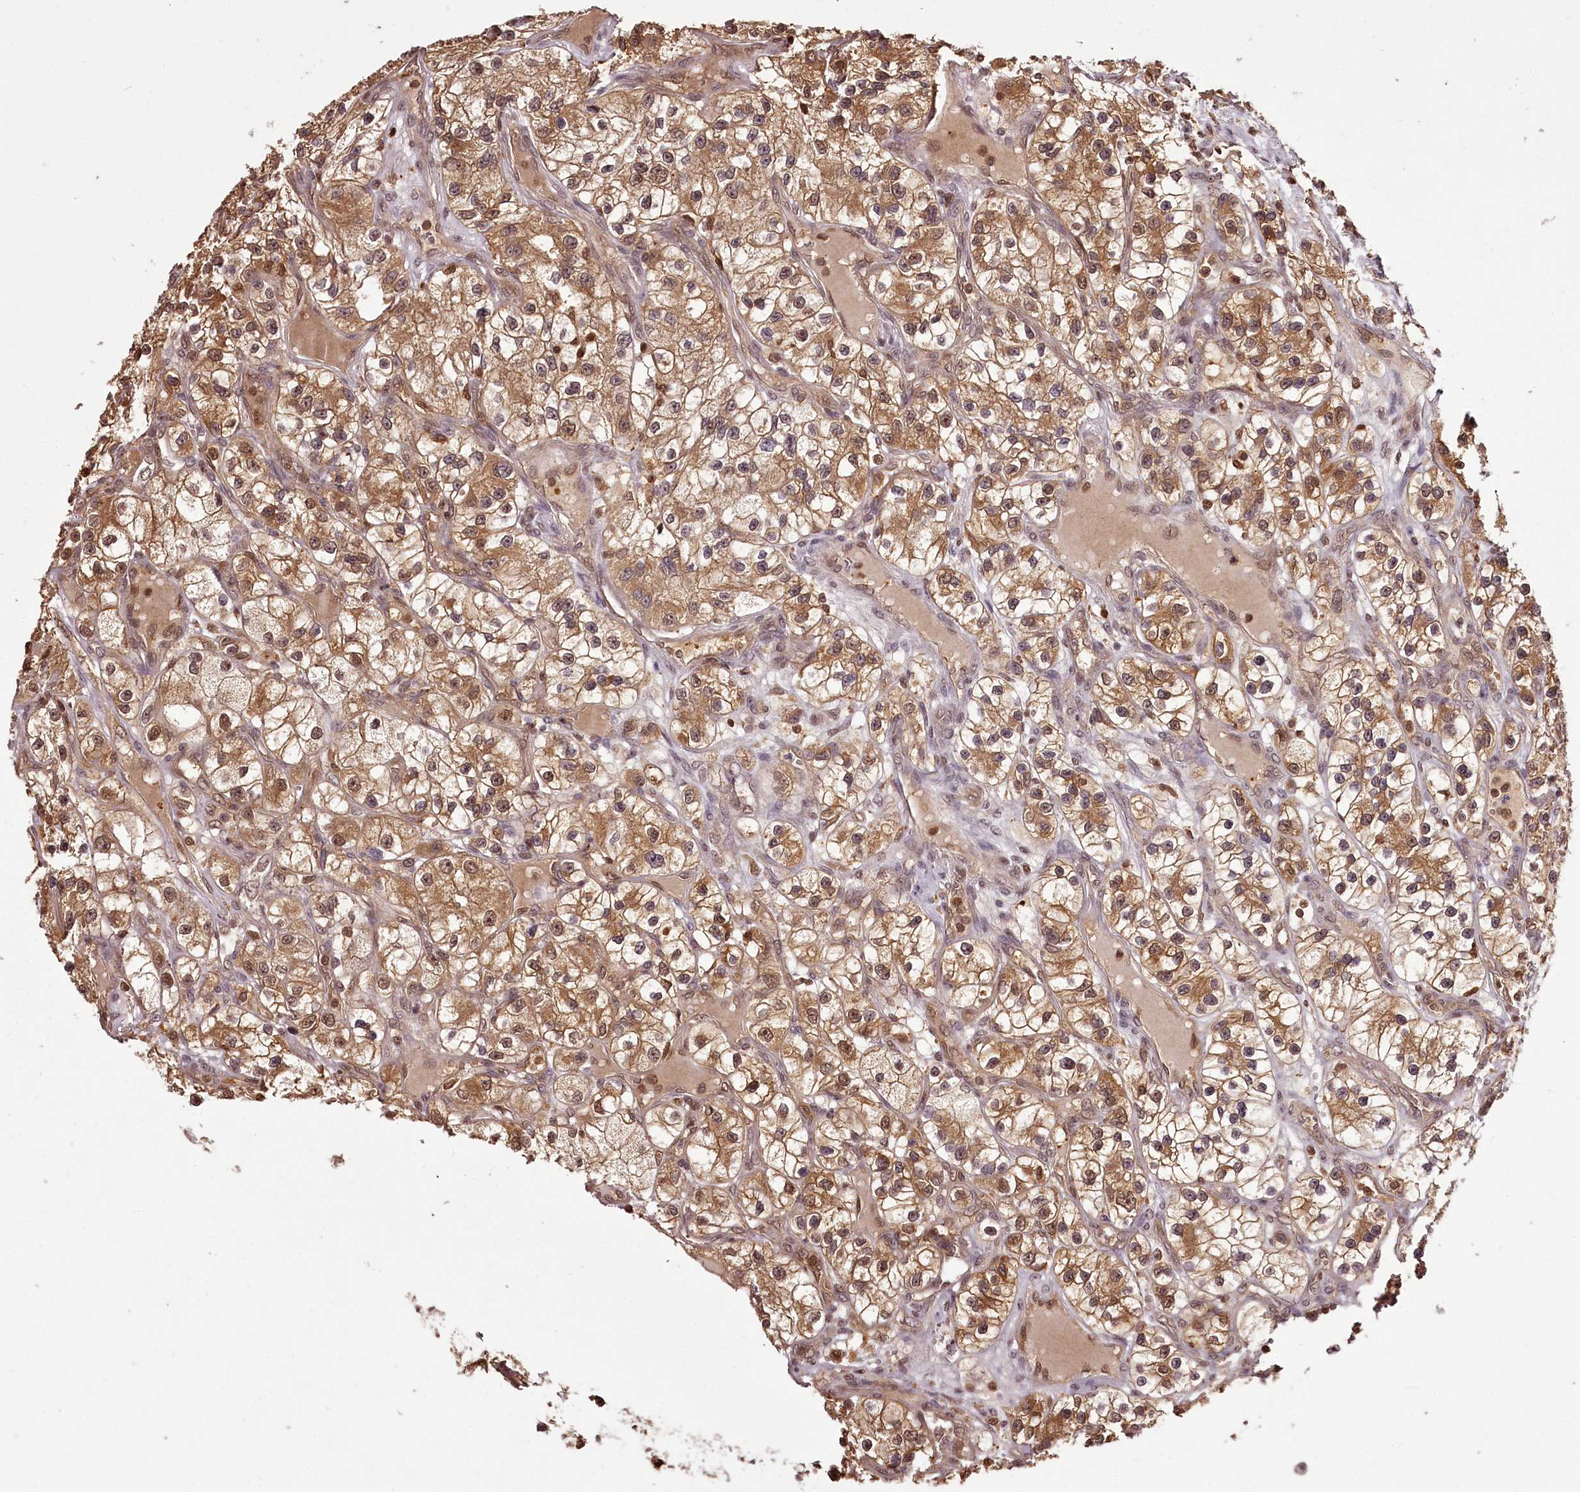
{"staining": {"intensity": "moderate", "quantity": ">75%", "location": "cytoplasmic/membranous,nuclear"}, "tissue": "renal cancer", "cell_type": "Tumor cells", "image_type": "cancer", "snomed": [{"axis": "morphology", "description": "Adenocarcinoma, NOS"}, {"axis": "topography", "description": "Kidney"}], "caption": "The image shows a brown stain indicating the presence of a protein in the cytoplasmic/membranous and nuclear of tumor cells in adenocarcinoma (renal).", "gene": "NPRL2", "patient": {"sex": "female", "age": 57}}